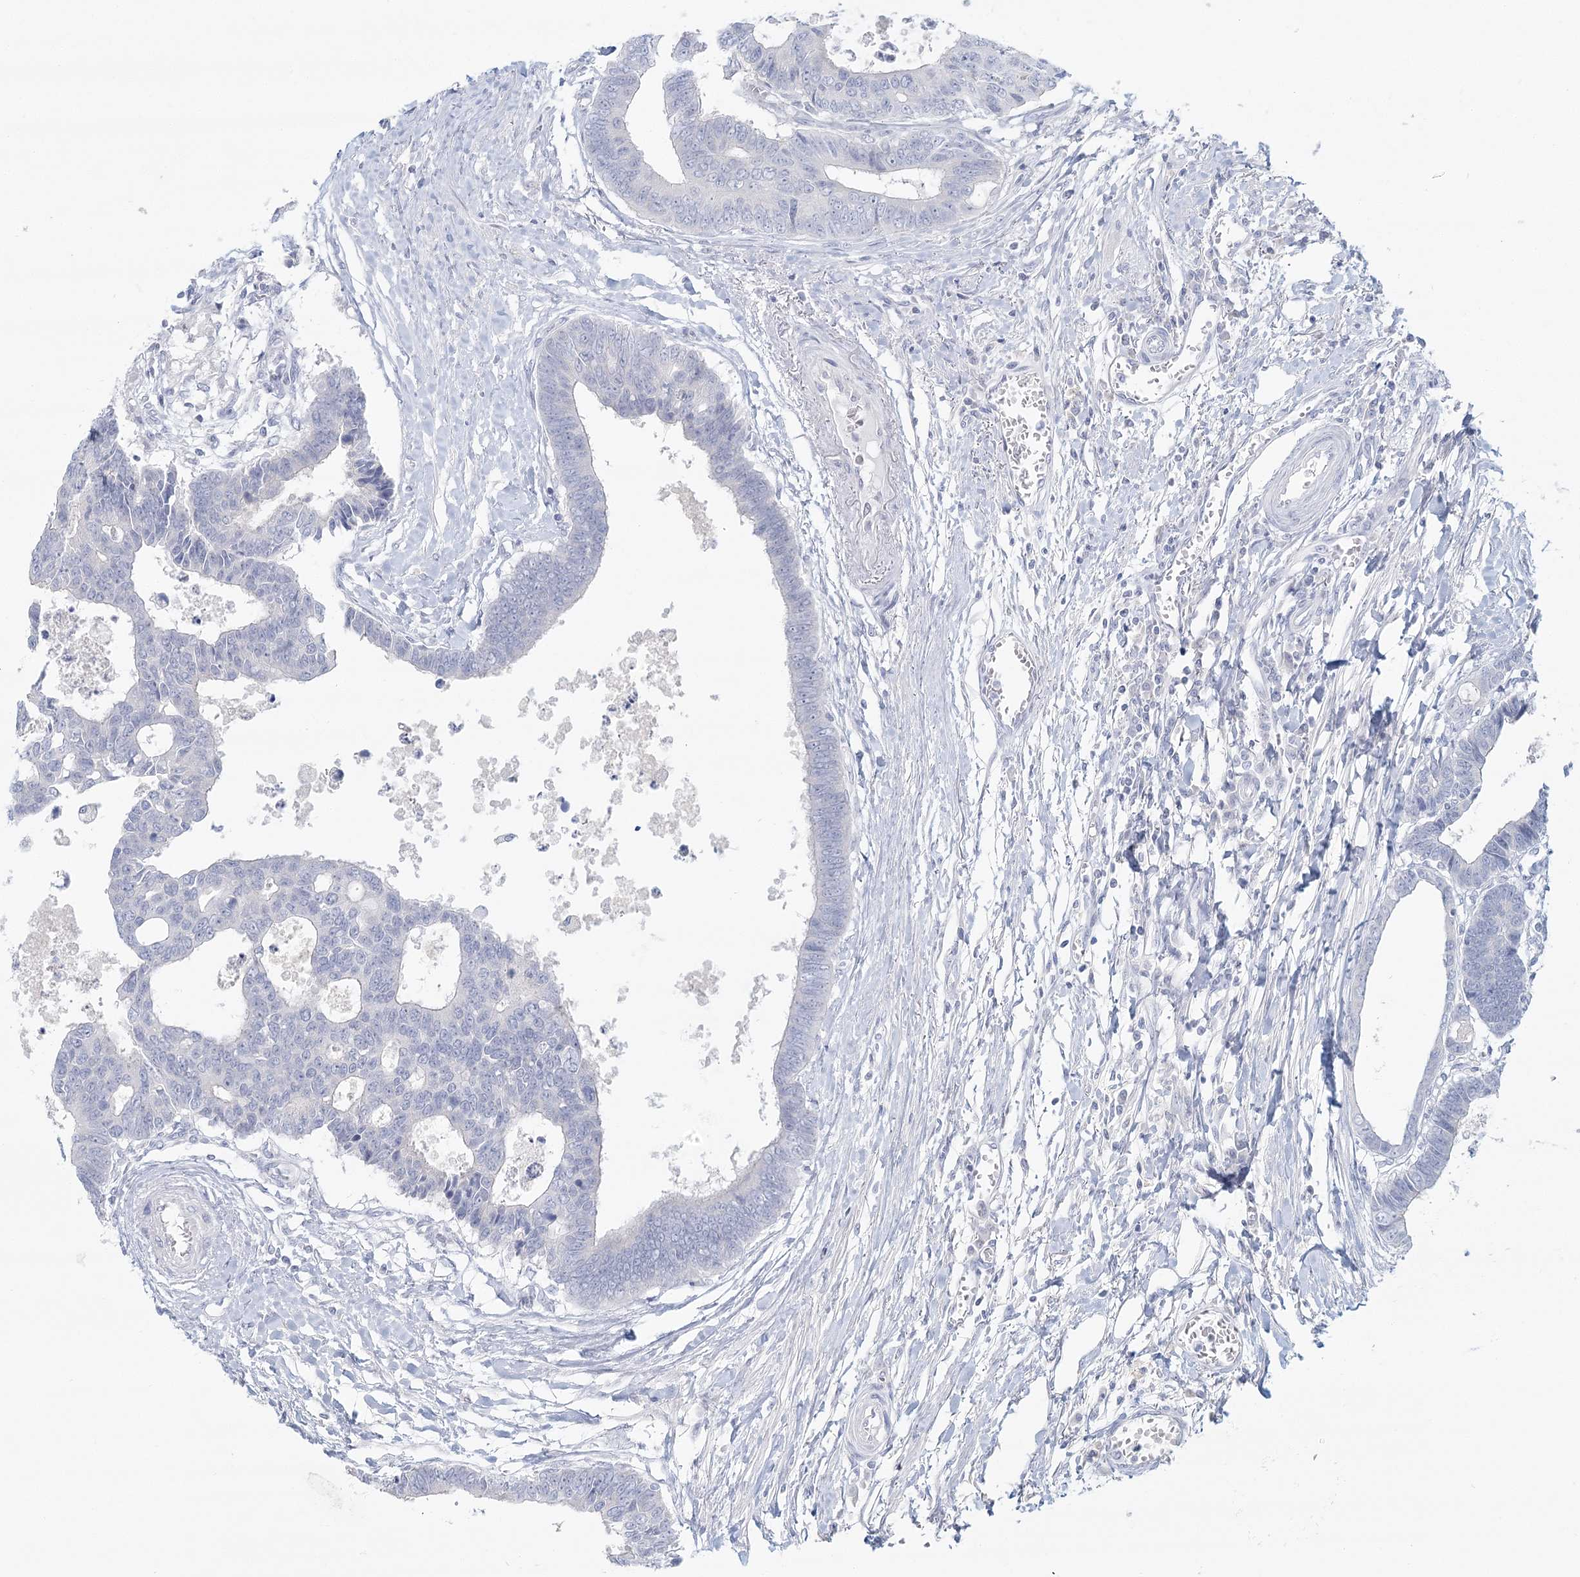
{"staining": {"intensity": "negative", "quantity": "none", "location": "none"}, "tissue": "colorectal cancer", "cell_type": "Tumor cells", "image_type": "cancer", "snomed": [{"axis": "morphology", "description": "Adenocarcinoma, NOS"}, {"axis": "topography", "description": "Rectum"}], "caption": "Immunohistochemistry of human colorectal cancer exhibits no expression in tumor cells.", "gene": "DMGDH", "patient": {"sex": "male", "age": 84}}